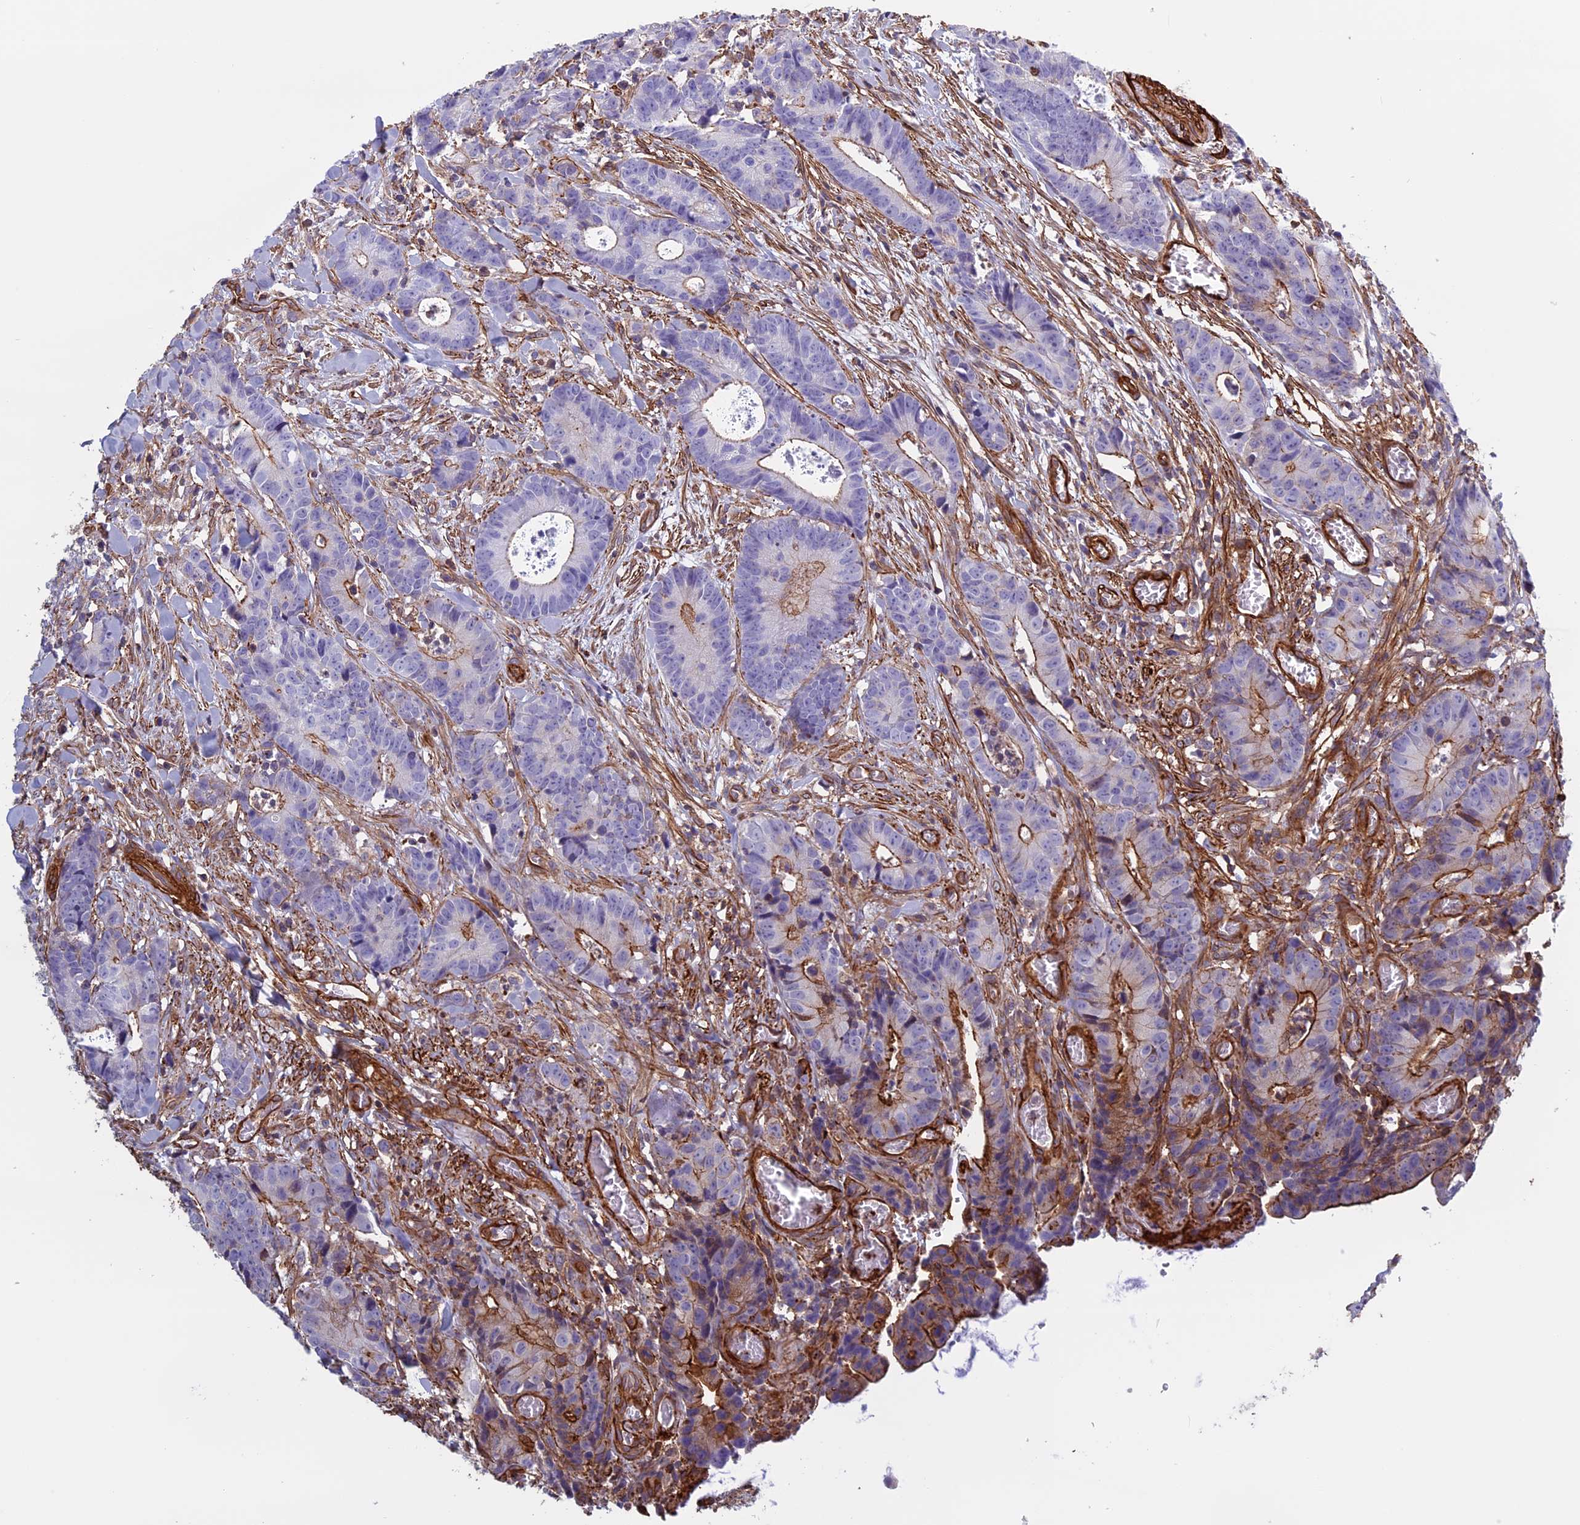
{"staining": {"intensity": "moderate", "quantity": "<25%", "location": "cytoplasmic/membranous"}, "tissue": "colorectal cancer", "cell_type": "Tumor cells", "image_type": "cancer", "snomed": [{"axis": "morphology", "description": "Adenocarcinoma, NOS"}, {"axis": "topography", "description": "Colon"}], "caption": "Protein staining of adenocarcinoma (colorectal) tissue demonstrates moderate cytoplasmic/membranous staining in about <25% of tumor cells.", "gene": "ANGPTL2", "patient": {"sex": "female", "age": 57}}